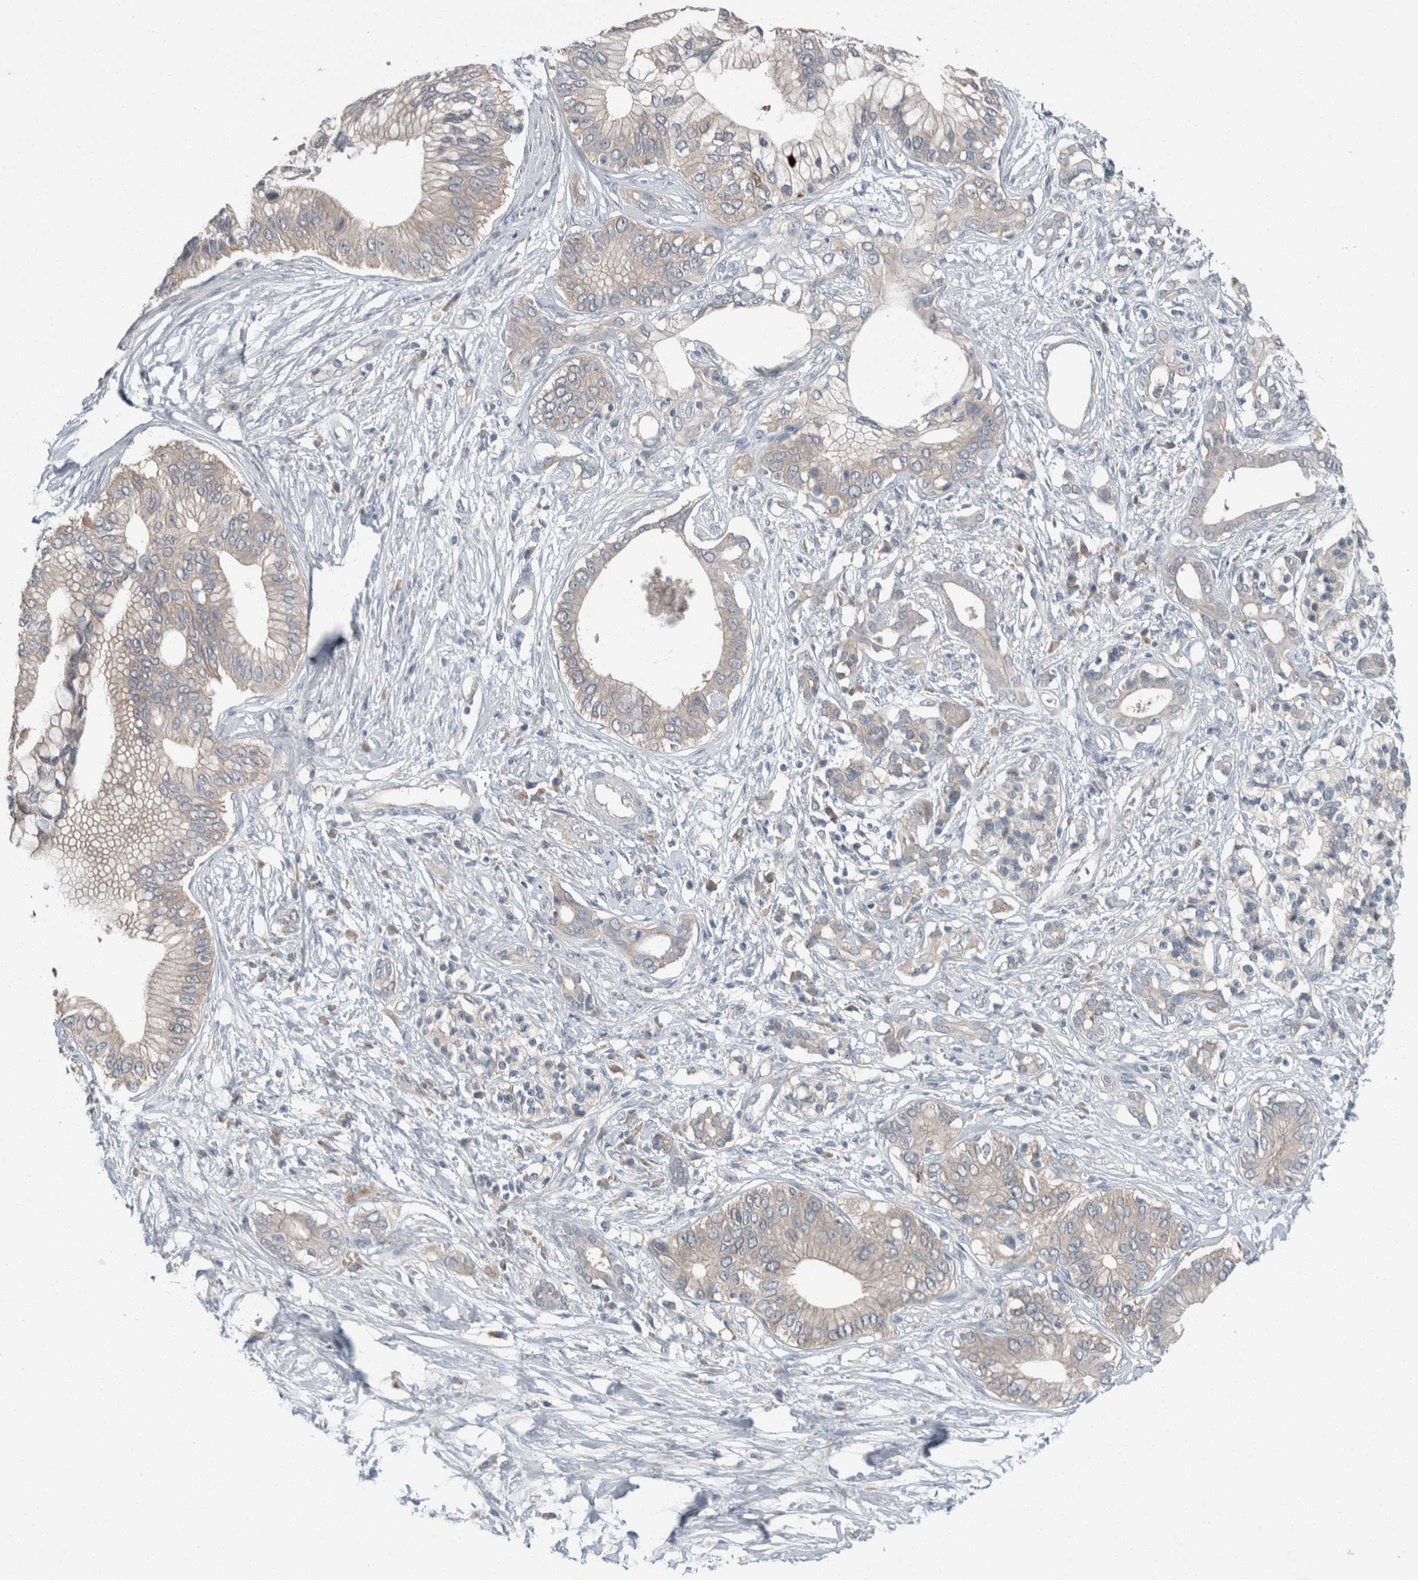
{"staining": {"intensity": "negative", "quantity": "none", "location": "none"}, "tissue": "pancreatic cancer", "cell_type": "Tumor cells", "image_type": "cancer", "snomed": [{"axis": "morphology", "description": "Normal tissue, NOS"}, {"axis": "morphology", "description": "Adenocarcinoma, NOS"}, {"axis": "topography", "description": "Pancreas"}, {"axis": "topography", "description": "Peripheral nerve tissue"}], "caption": "Immunohistochemistry image of pancreatic cancer stained for a protein (brown), which displays no expression in tumor cells.", "gene": "KNTC1", "patient": {"sex": "male", "age": 59}}